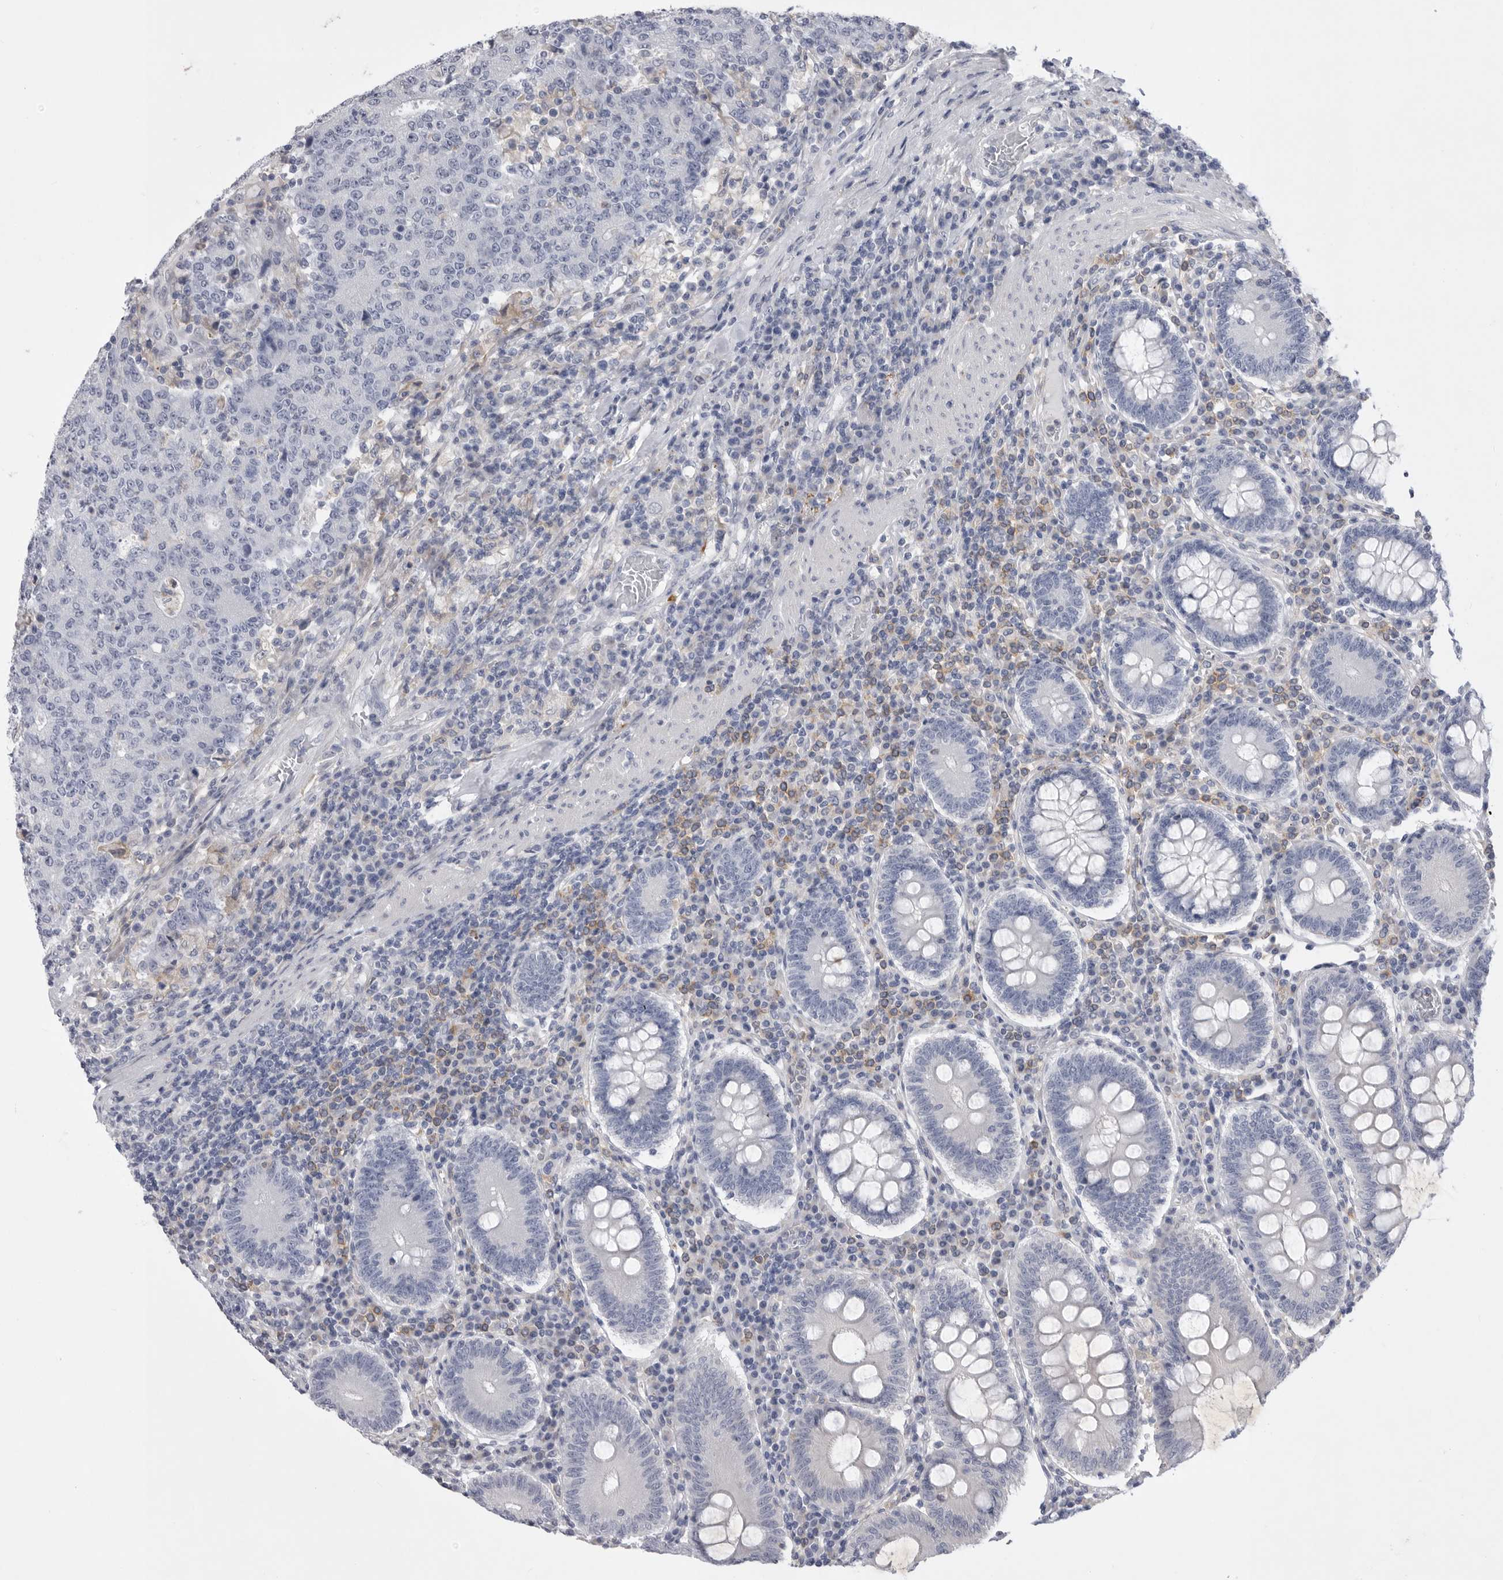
{"staining": {"intensity": "negative", "quantity": "none", "location": "none"}, "tissue": "colorectal cancer", "cell_type": "Tumor cells", "image_type": "cancer", "snomed": [{"axis": "morphology", "description": "Adenocarcinoma, NOS"}, {"axis": "topography", "description": "Colon"}], "caption": "Protein analysis of colorectal adenocarcinoma exhibits no significant staining in tumor cells.", "gene": "SIGLEC10", "patient": {"sex": "female", "age": 75}}